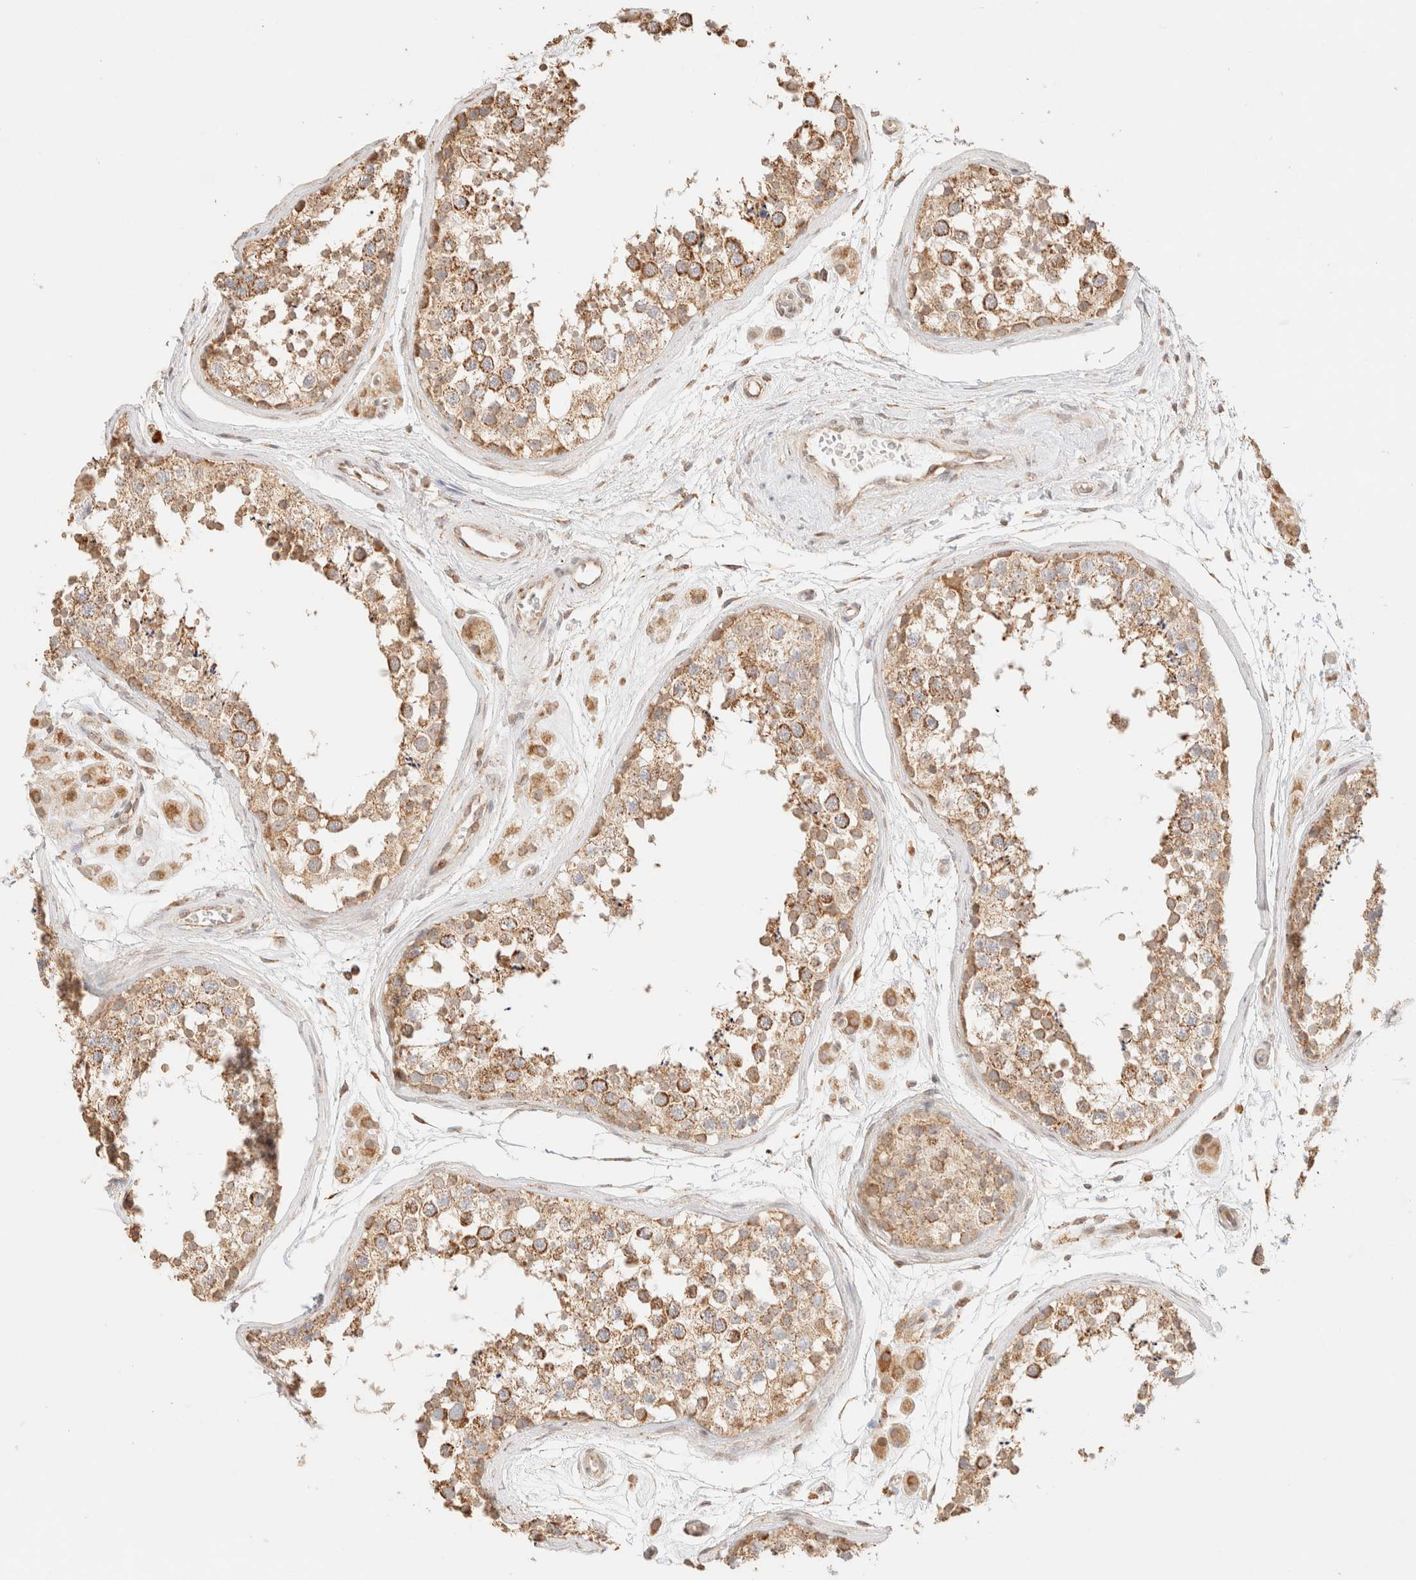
{"staining": {"intensity": "moderate", "quantity": ">75%", "location": "cytoplasmic/membranous"}, "tissue": "testis", "cell_type": "Cells in seminiferous ducts", "image_type": "normal", "snomed": [{"axis": "morphology", "description": "Normal tissue, NOS"}, {"axis": "topography", "description": "Testis"}], "caption": "Immunohistochemical staining of unremarkable human testis displays moderate cytoplasmic/membranous protein staining in approximately >75% of cells in seminiferous ducts.", "gene": "TACO1", "patient": {"sex": "male", "age": 56}}